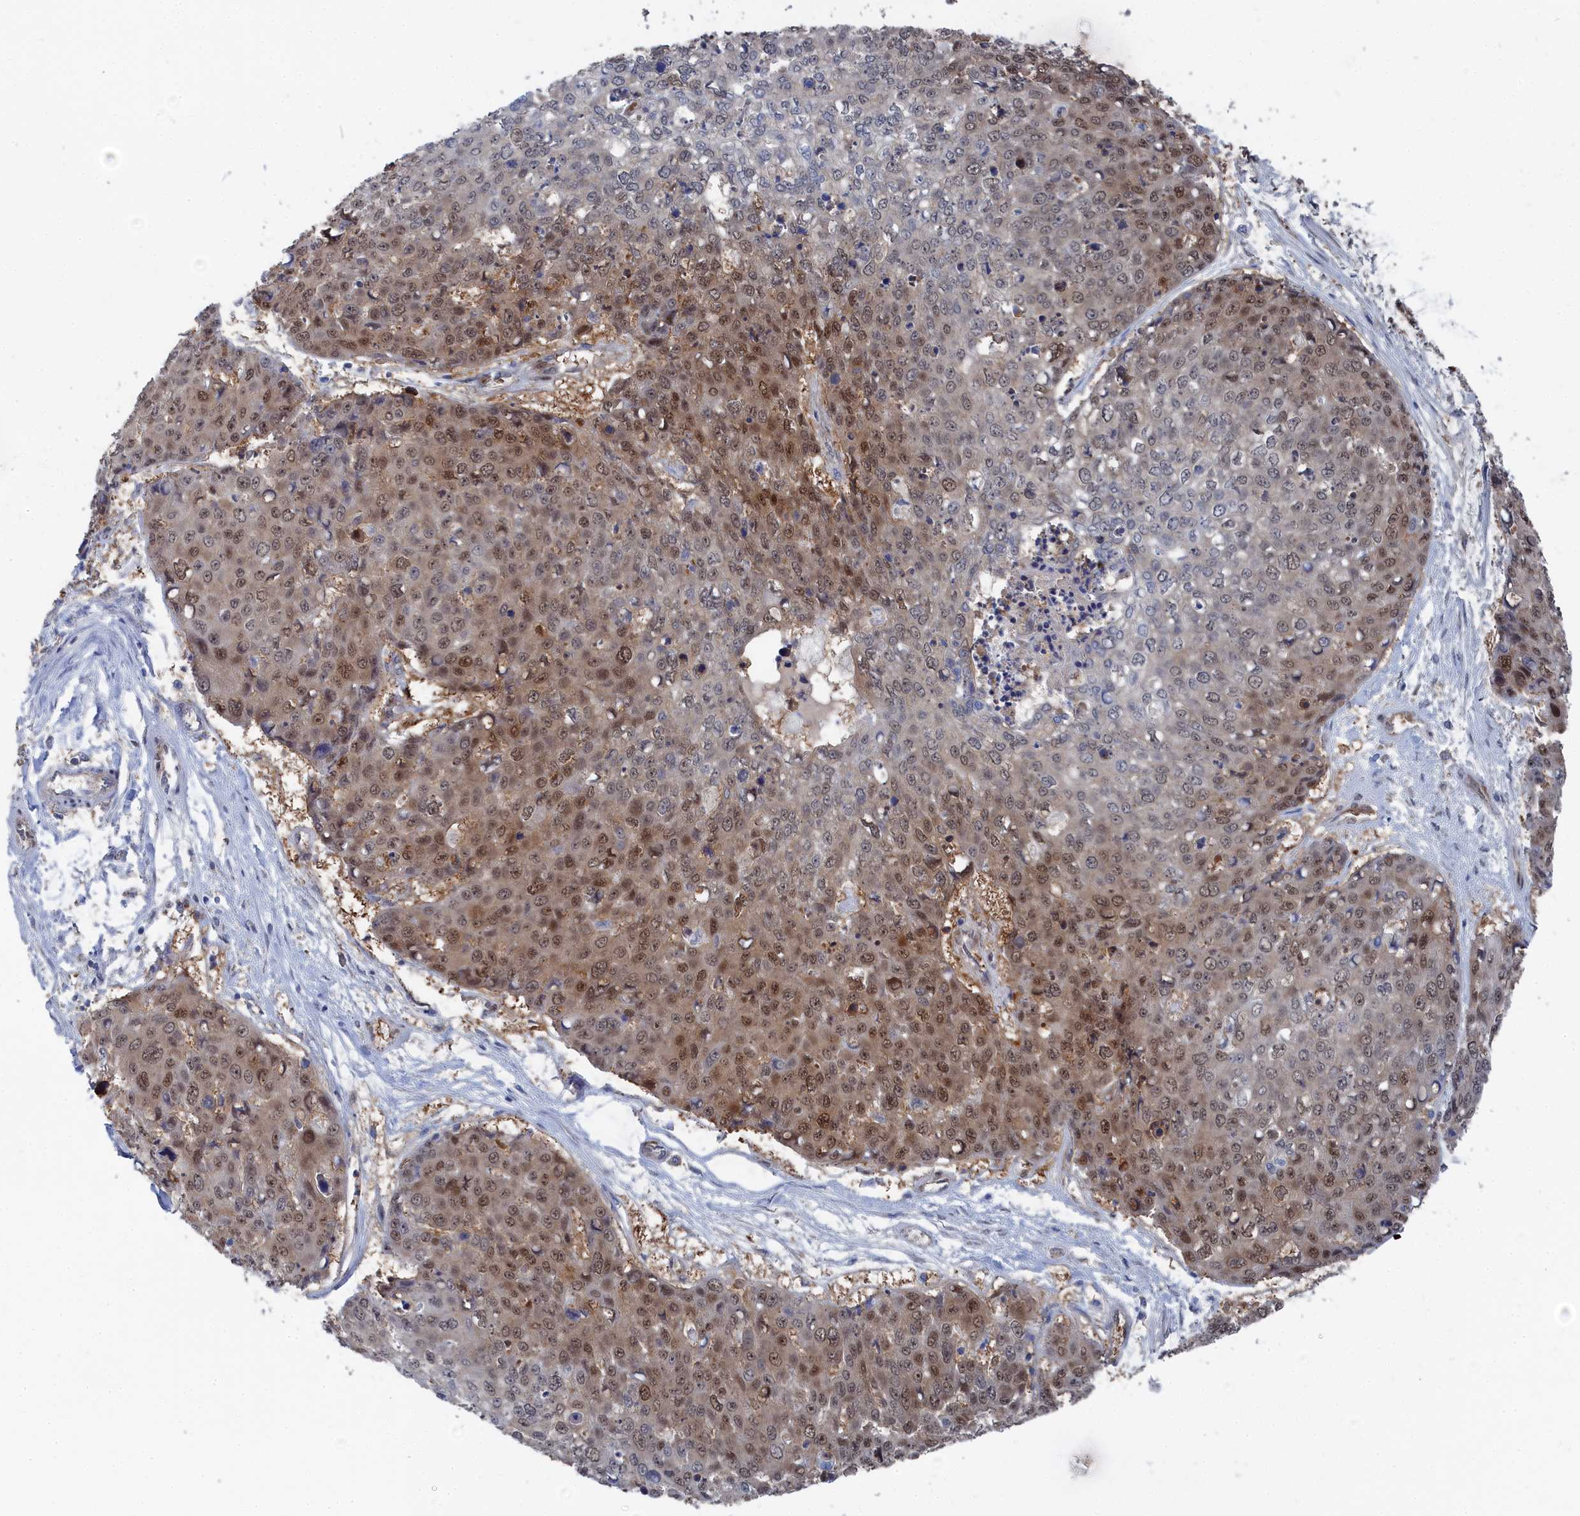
{"staining": {"intensity": "moderate", "quantity": "25%-75%", "location": "nuclear"}, "tissue": "skin cancer", "cell_type": "Tumor cells", "image_type": "cancer", "snomed": [{"axis": "morphology", "description": "Squamous cell carcinoma, NOS"}, {"axis": "topography", "description": "Skin"}], "caption": "Immunohistochemistry (IHC) micrograph of neoplastic tissue: human skin cancer stained using IHC shows medium levels of moderate protein expression localized specifically in the nuclear of tumor cells, appearing as a nuclear brown color.", "gene": "IRGQ", "patient": {"sex": "female", "age": 44}}